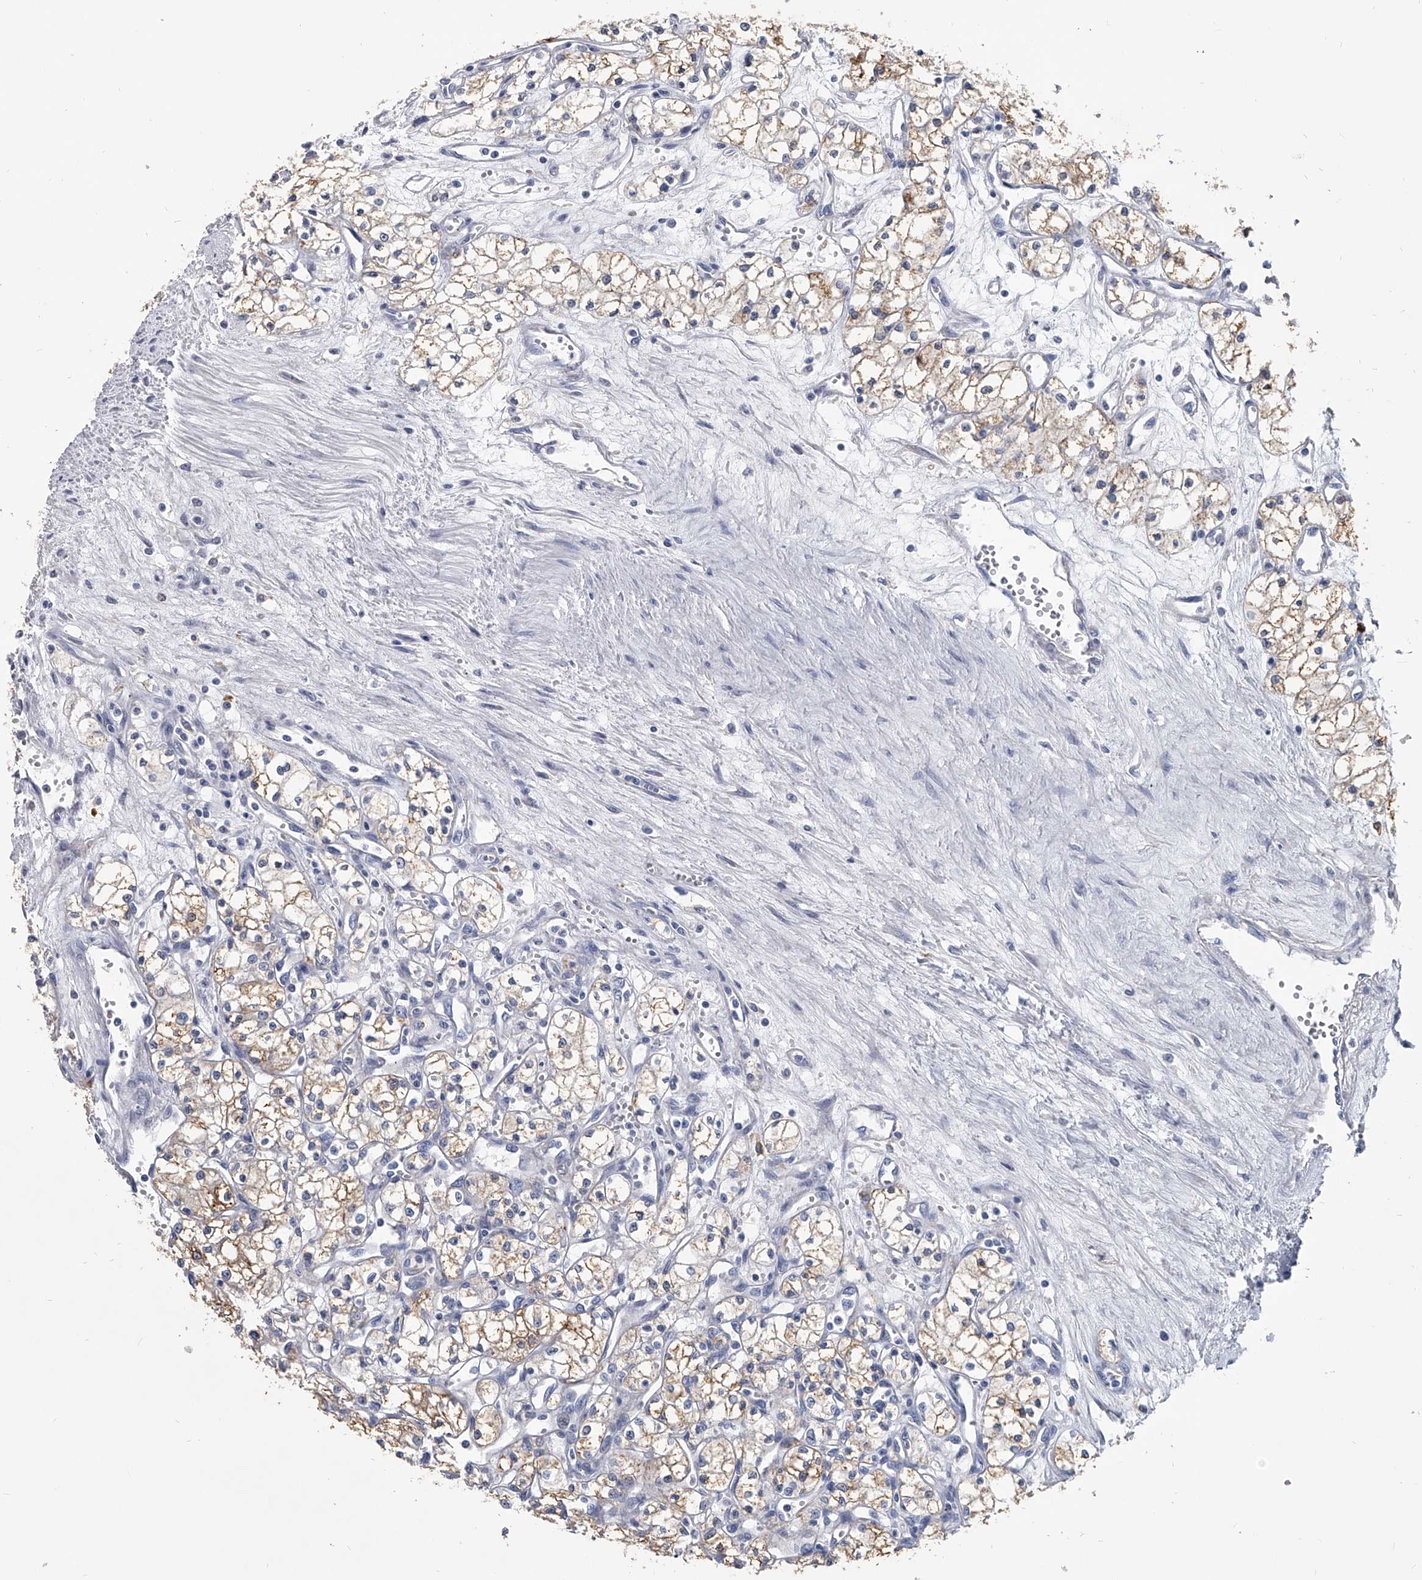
{"staining": {"intensity": "weak", "quantity": ">75%", "location": "cytoplasmic/membranous"}, "tissue": "renal cancer", "cell_type": "Tumor cells", "image_type": "cancer", "snomed": [{"axis": "morphology", "description": "Adenocarcinoma, NOS"}, {"axis": "topography", "description": "Kidney"}], "caption": "DAB (3,3'-diaminobenzidine) immunohistochemical staining of human adenocarcinoma (renal) demonstrates weak cytoplasmic/membranous protein expression in about >75% of tumor cells.", "gene": "SPP1", "patient": {"sex": "male", "age": 59}}